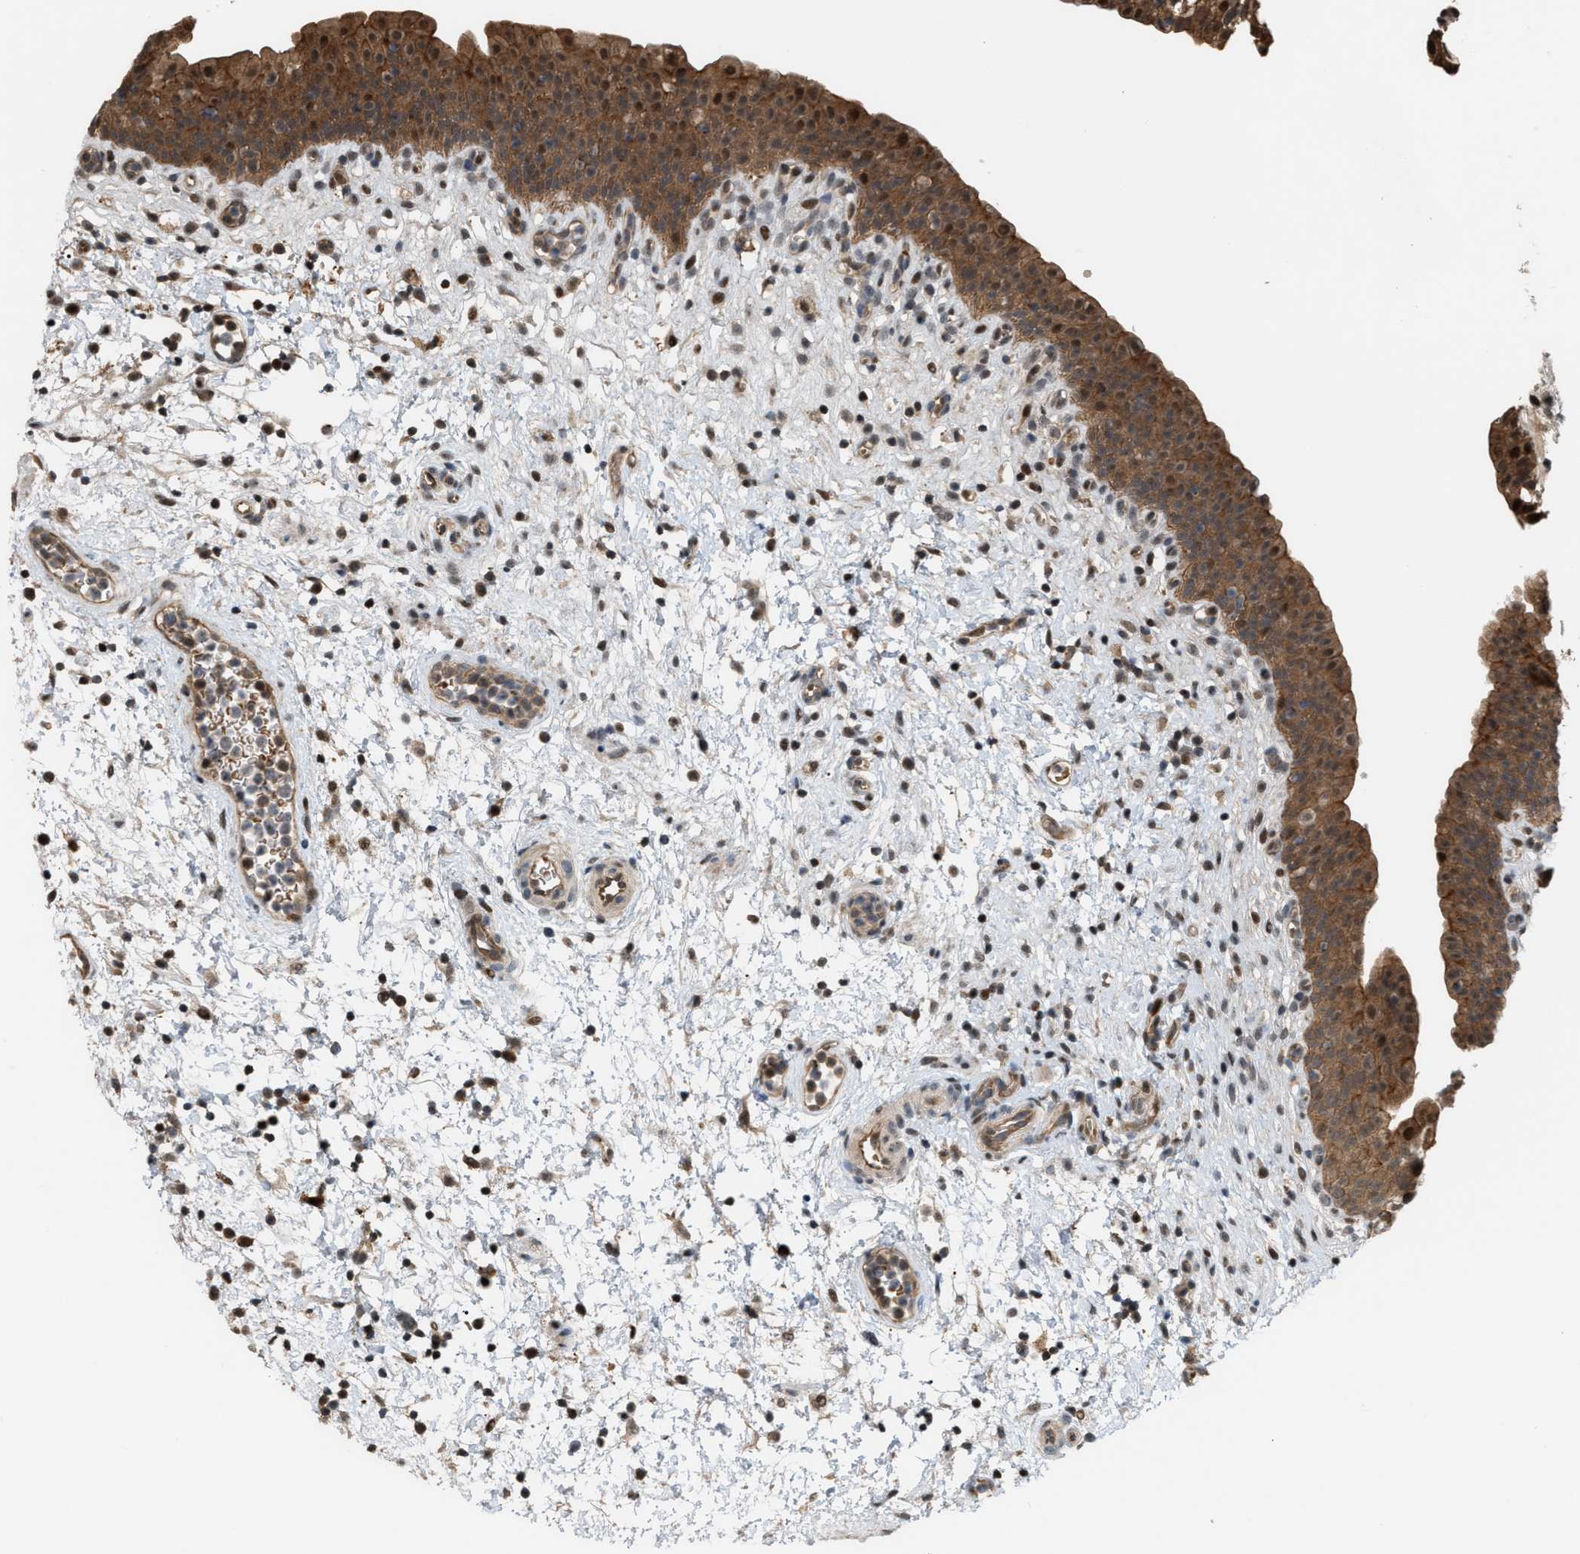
{"staining": {"intensity": "moderate", "quantity": ">75%", "location": "cytoplasmic/membranous,nuclear"}, "tissue": "urinary bladder", "cell_type": "Urothelial cells", "image_type": "normal", "snomed": [{"axis": "morphology", "description": "Normal tissue, NOS"}, {"axis": "topography", "description": "Urinary bladder"}], "caption": "Immunohistochemistry (IHC) micrograph of unremarkable human urinary bladder stained for a protein (brown), which exhibits medium levels of moderate cytoplasmic/membranous,nuclear staining in about >75% of urothelial cells.", "gene": "RFFL", "patient": {"sex": "male", "age": 37}}